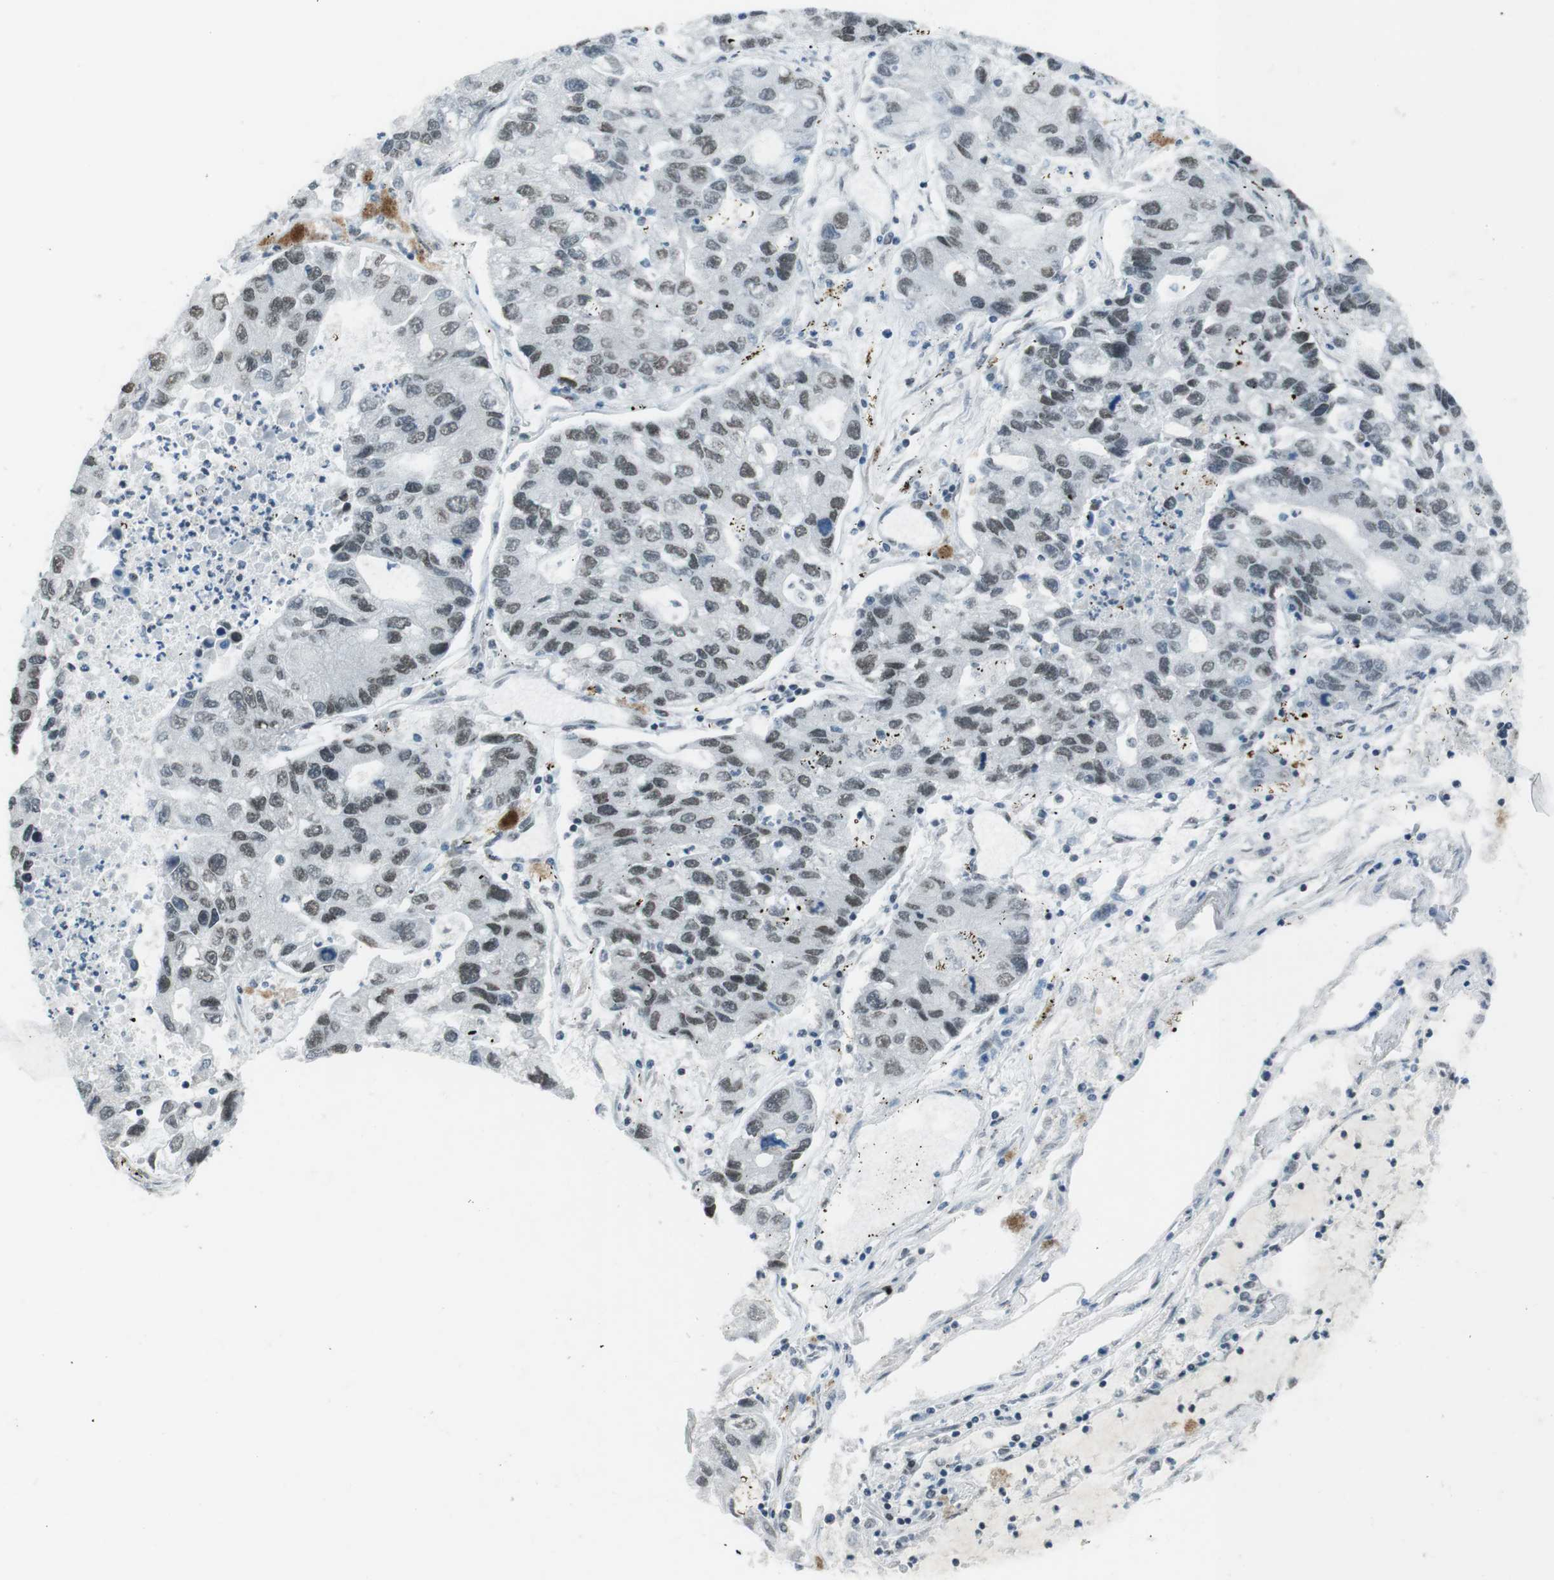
{"staining": {"intensity": "weak", "quantity": "25%-75%", "location": "cytoplasmic/membranous,nuclear"}, "tissue": "lung cancer", "cell_type": "Tumor cells", "image_type": "cancer", "snomed": [{"axis": "morphology", "description": "Adenocarcinoma, NOS"}, {"axis": "topography", "description": "Lung"}], "caption": "The immunohistochemical stain highlights weak cytoplasmic/membranous and nuclear staining in tumor cells of lung adenocarcinoma tissue. Immunohistochemistry stains the protein of interest in brown and the nuclei are stained blue.", "gene": "MAD1L1", "patient": {"sex": "female", "age": 51}}